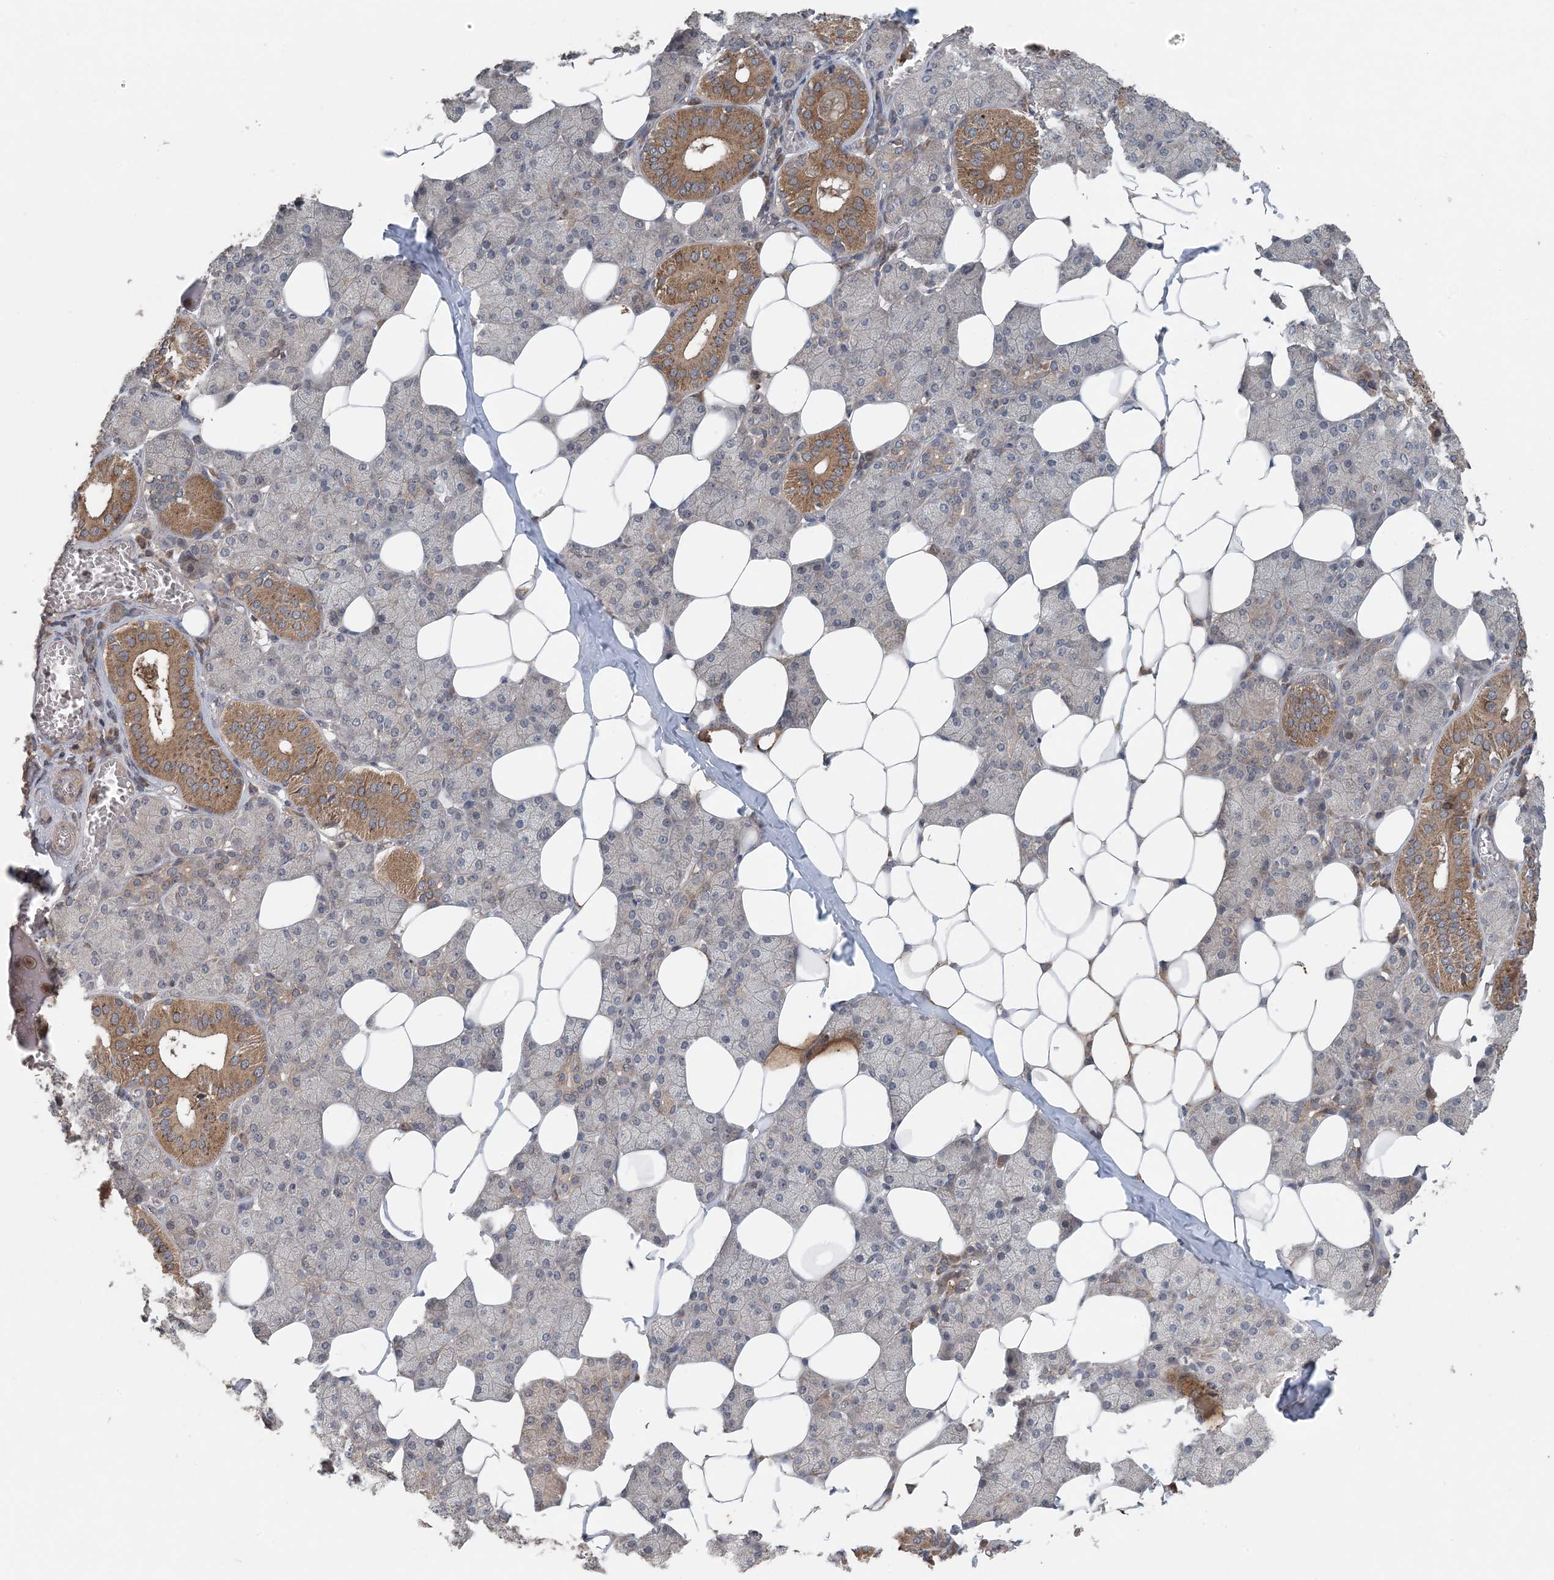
{"staining": {"intensity": "strong", "quantity": "<25%", "location": "cytoplasmic/membranous"}, "tissue": "salivary gland", "cell_type": "Glandular cells", "image_type": "normal", "snomed": [{"axis": "morphology", "description": "Normal tissue, NOS"}, {"axis": "topography", "description": "Salivary gland"}], "caption": "Immunohistochemical staining of benign salivary gland shows <25% levels of strong cytoplasmic/membranous protein positivity in approximately <25% of glandular cells.", "gene": "MYO9B", "patient": {"sex": "female", "age": 33}}